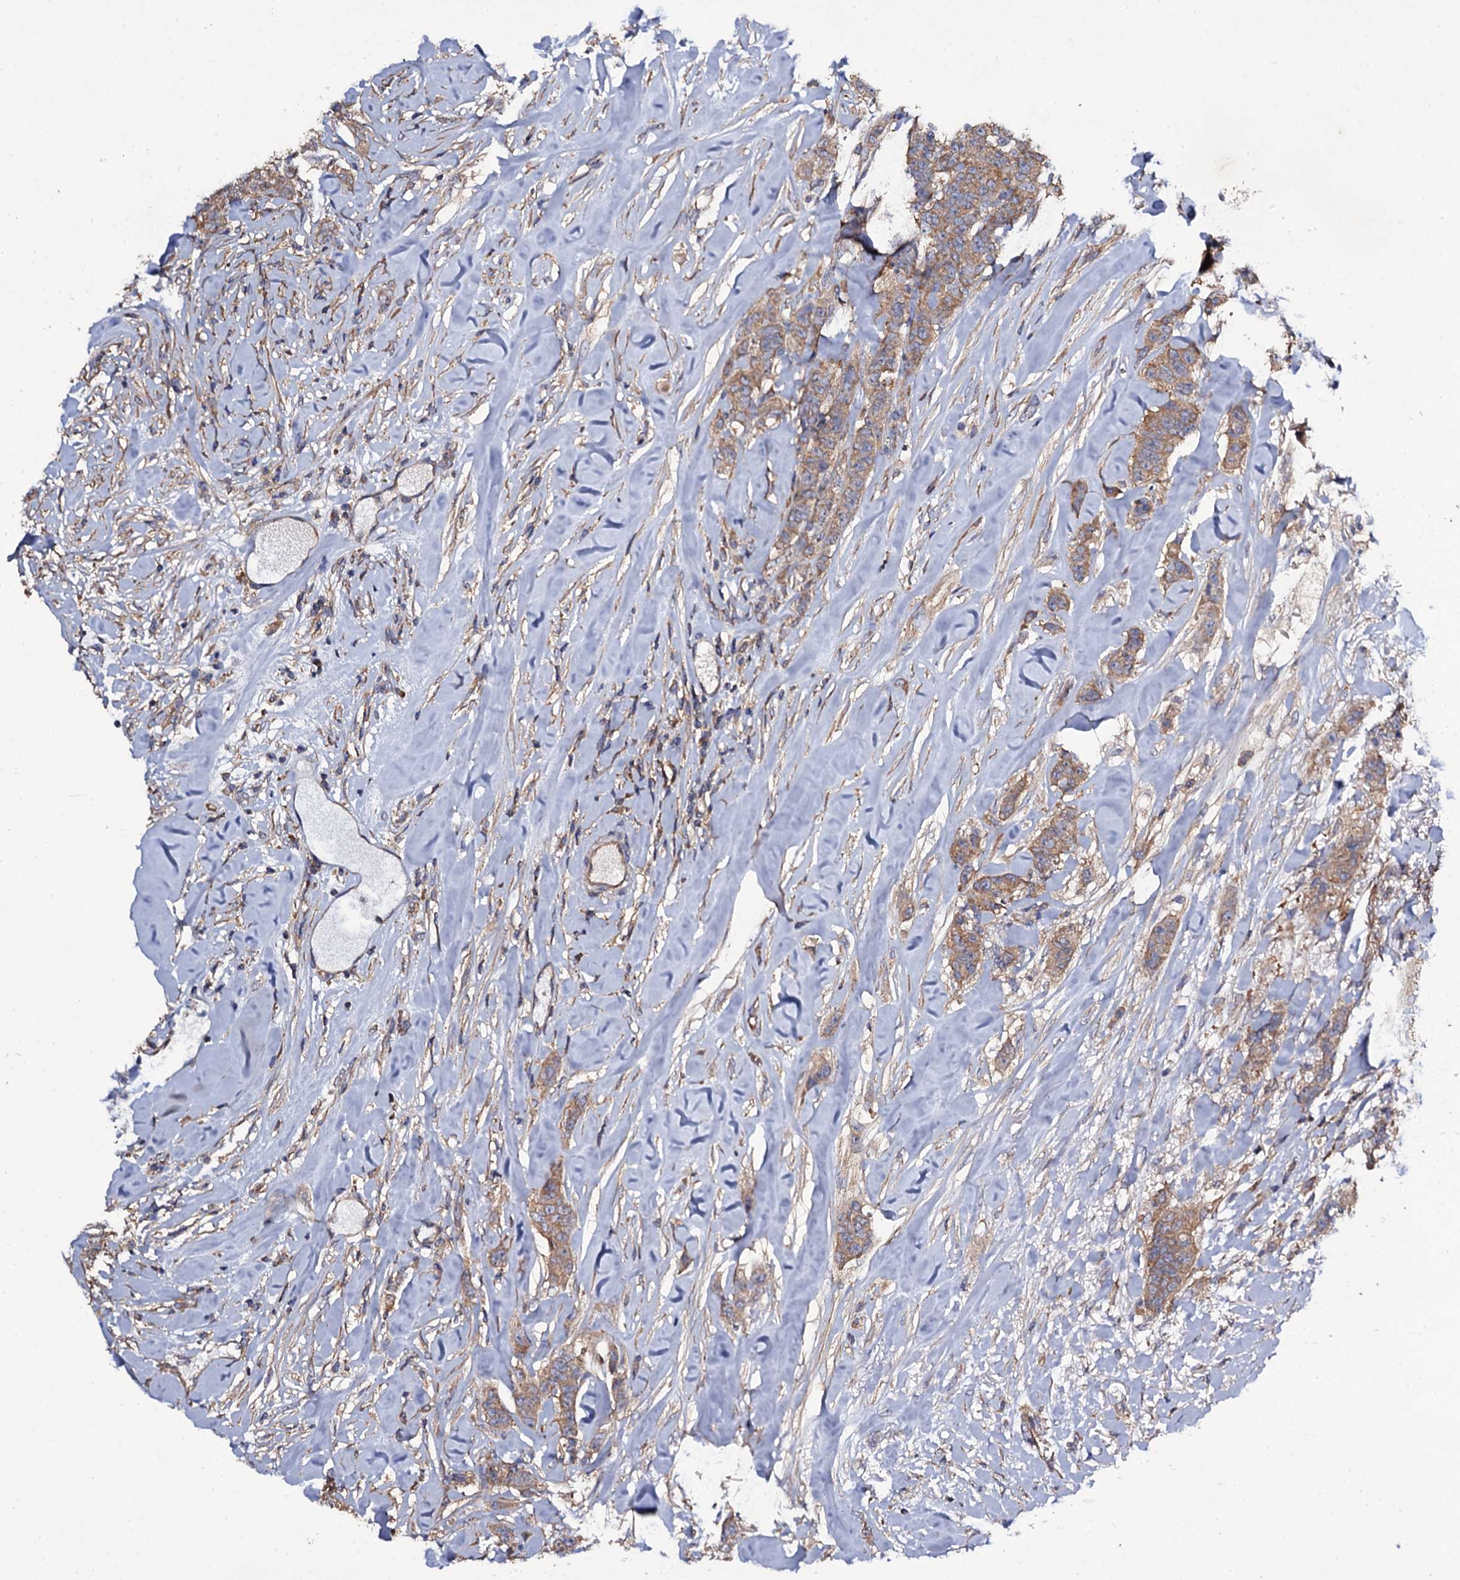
{"staining": {"intensity": "moderate", "quantity": ">75%", "location": "cytoplasmic/membranous"}, "tissue": "breast cancer", "cell_type": "Tumor cells", "image_type": "cancer", "snomed": [{"axis": "morphology", "description": "Duct carcinoma"}, {"axis": "topography", "description": "Breast"}], "caption": "Brown immunohistochemical staining in intraductal carcinoma (breast) demonstrates moderate cytoplasmic/membranous positivity in approximately >75% of tumor cells. Immunohistochemistry stains the protein of interest in brown and the nuclei are stained blue.", "gene": "TTC23", "patient": {"sex": "female", "age": 40}}